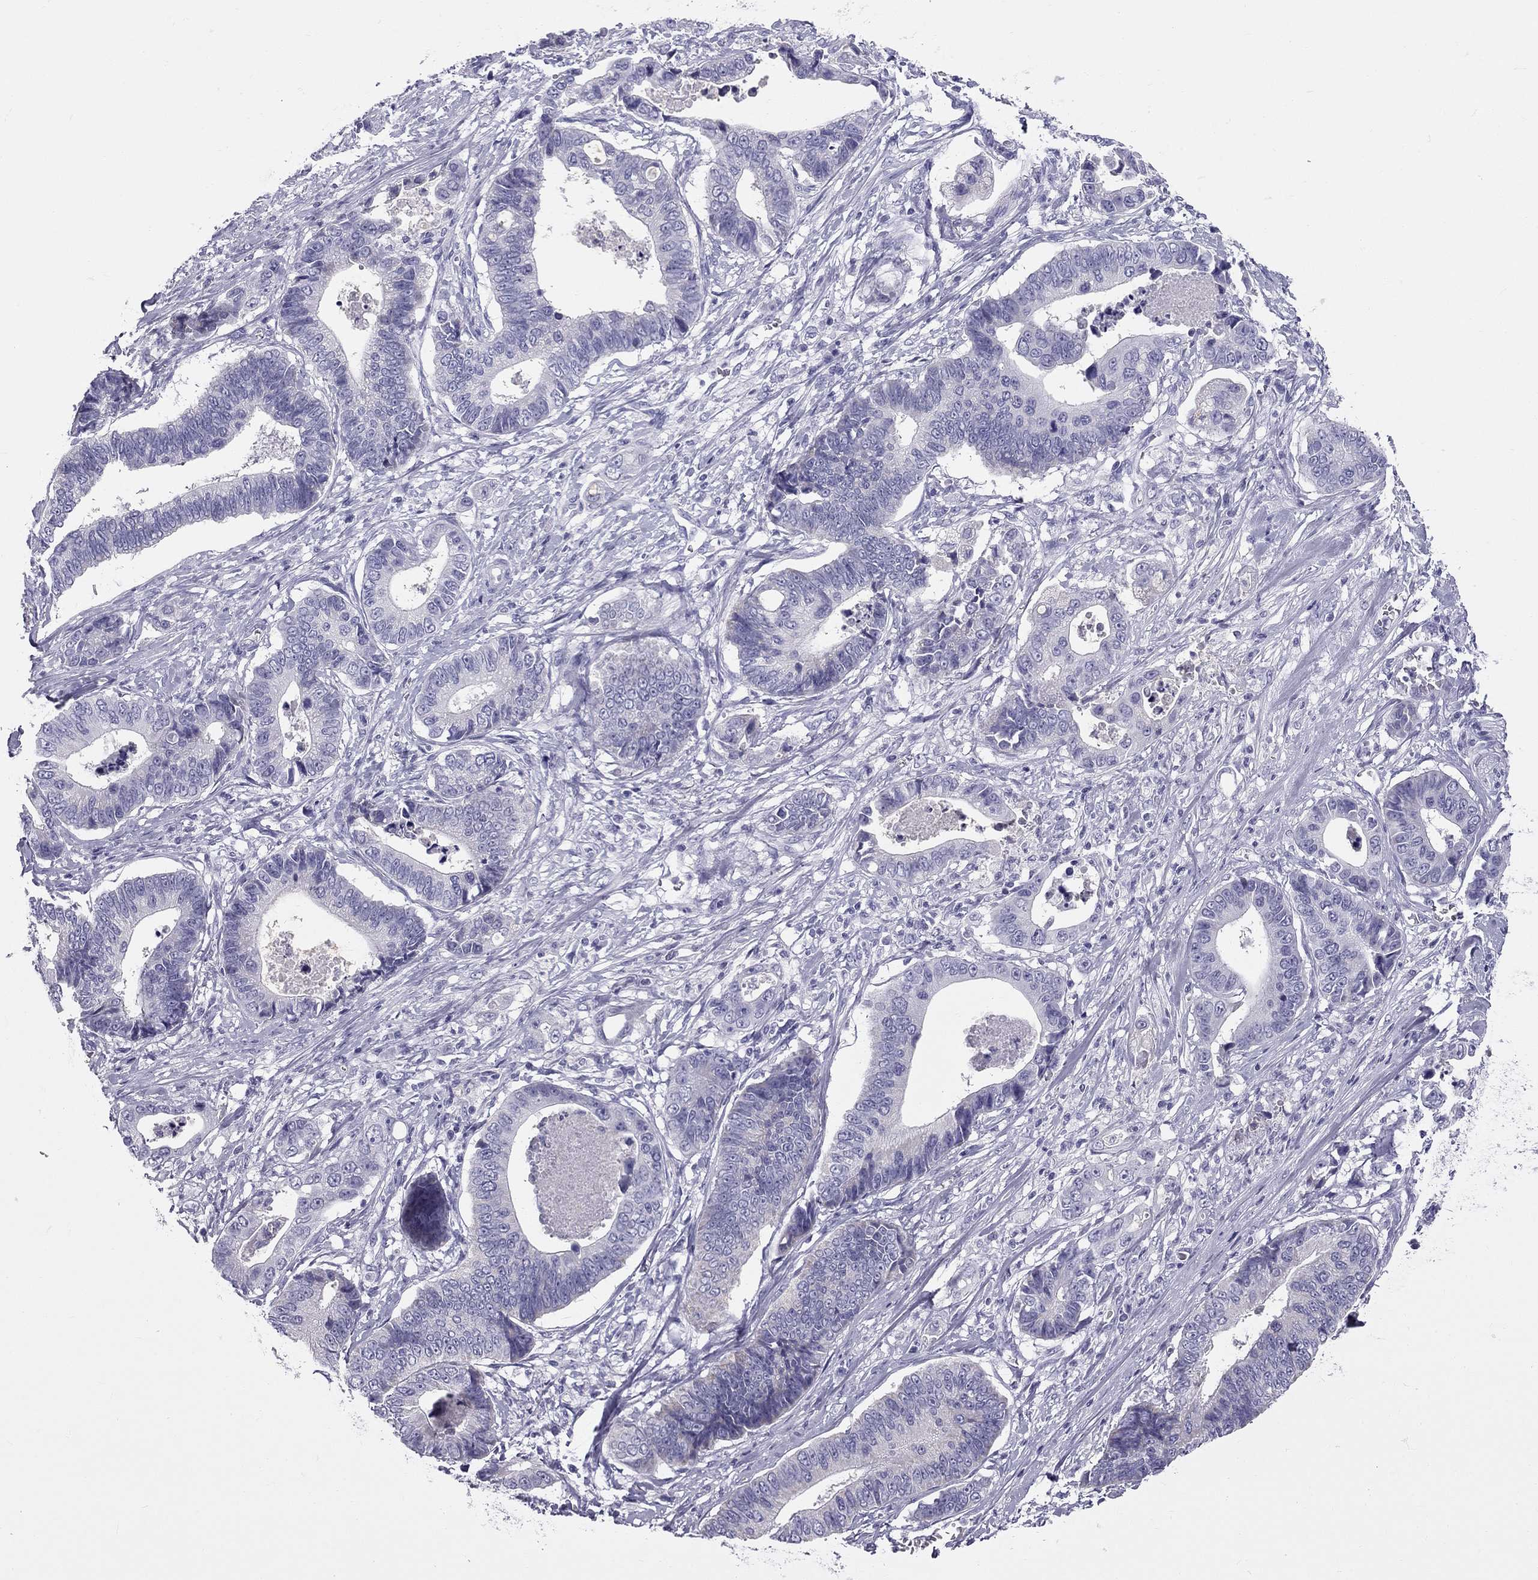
{"staining": {"intensity": "negative", "quantity": "none", "location": "none"}, "tissue": "stomach cancer", "cell_type": "Tumor cells", "image_type": "cancer", "snomed": [{"axis": "morphology", "description": "Adenocarcinoma, NOS"}, {"axis": "topography", "description": "Stomach"}], "caption": "Tumor cells show no significant protein expression in stomach adenocarcinoma.", "gene": "TRPM3", "patient": {"sex": "male", "age": 84}}